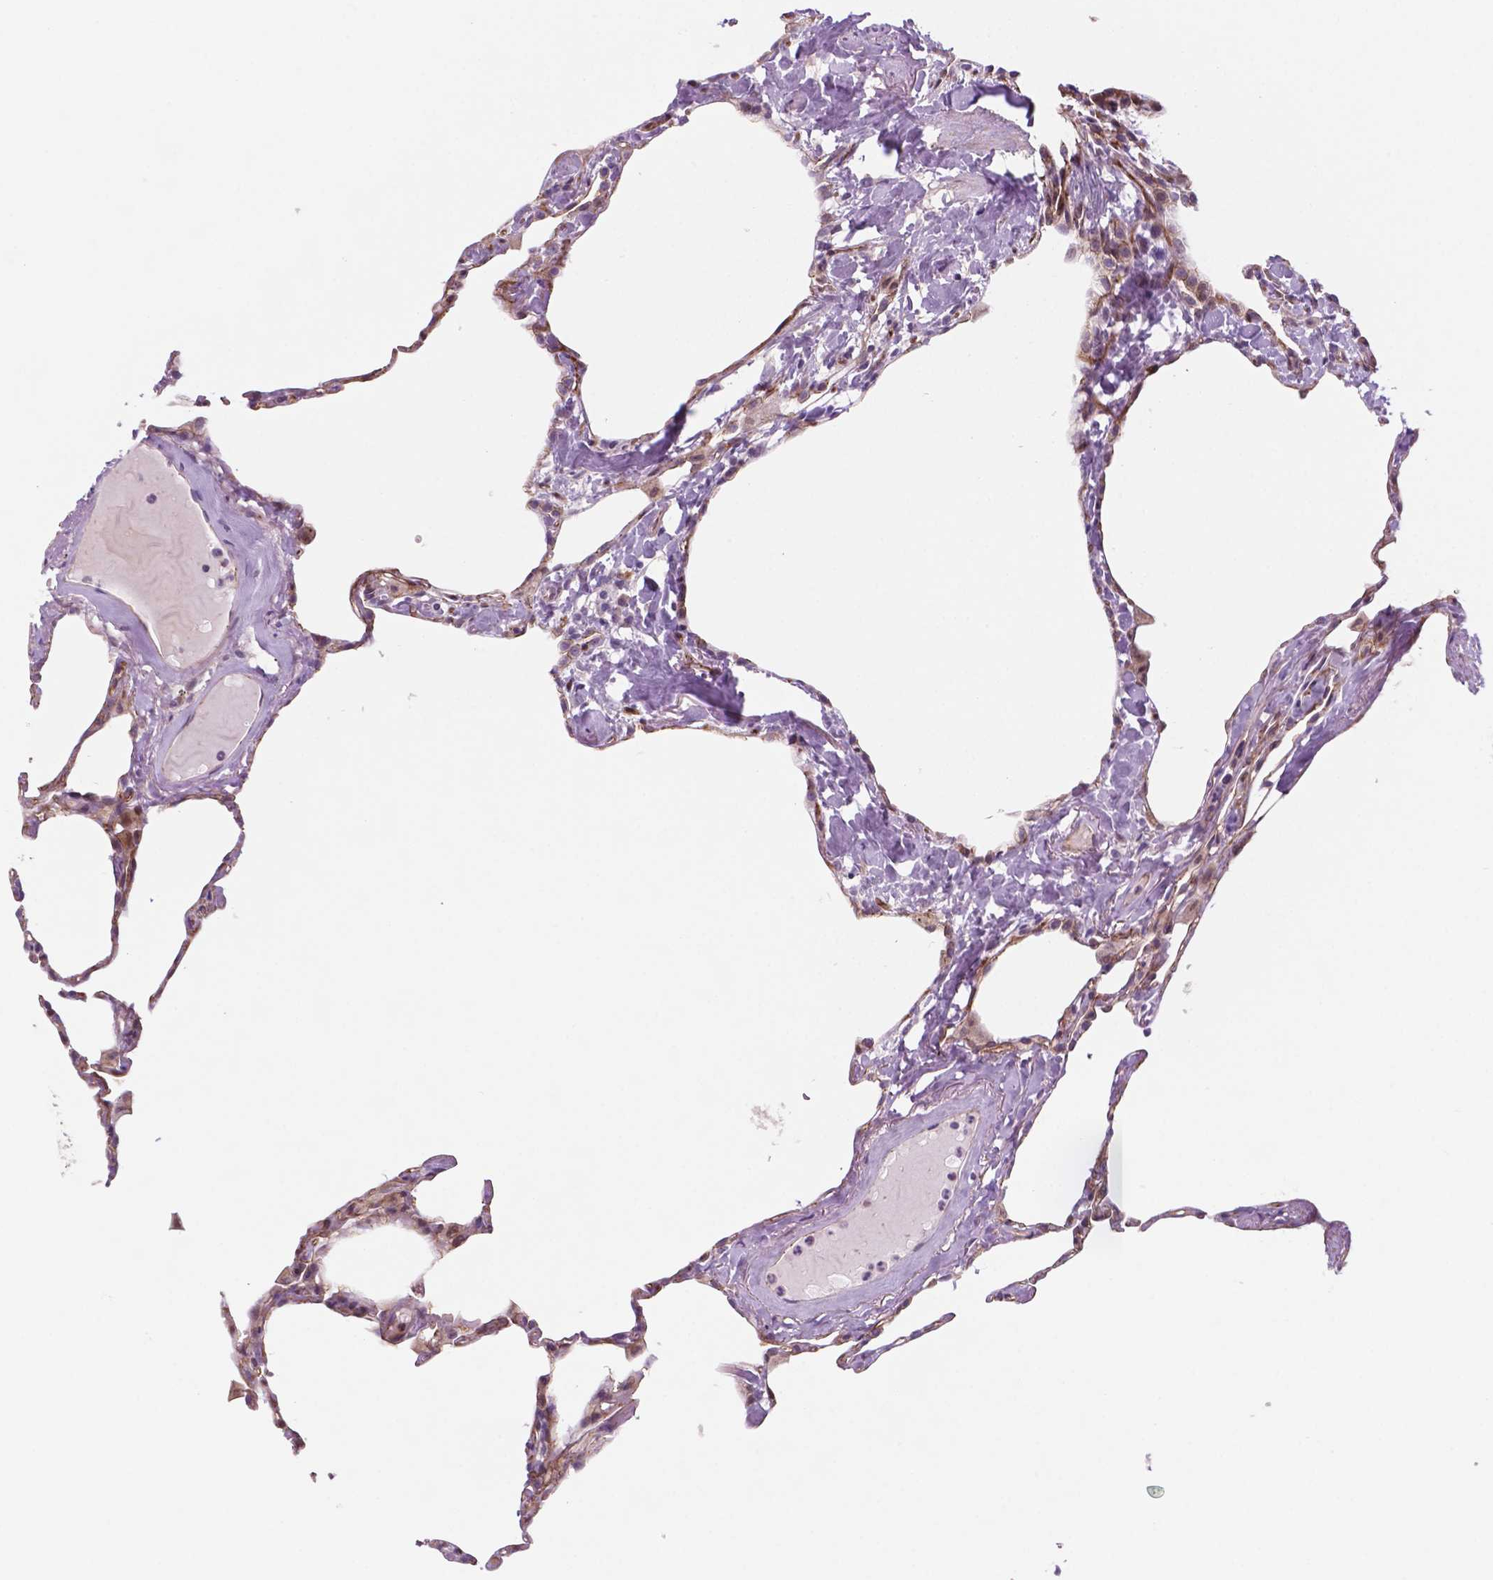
{"staining": {"intensity": "negative", "quantity": "none", "location": "none"}, "tissue": "lung", "cell_type": "Alveolar cells", "image_type": "normal", "snomed": [{"axis": "morphology", "description": "Normal tissue, NOS"}, {"axis": "topography", "description": "Lung"}], "caption": "The micrograph shows no staining of alveolar cells in unremarkable lung.", "gene": "RND3", "patient": {"sex": "male", "age": 65}}